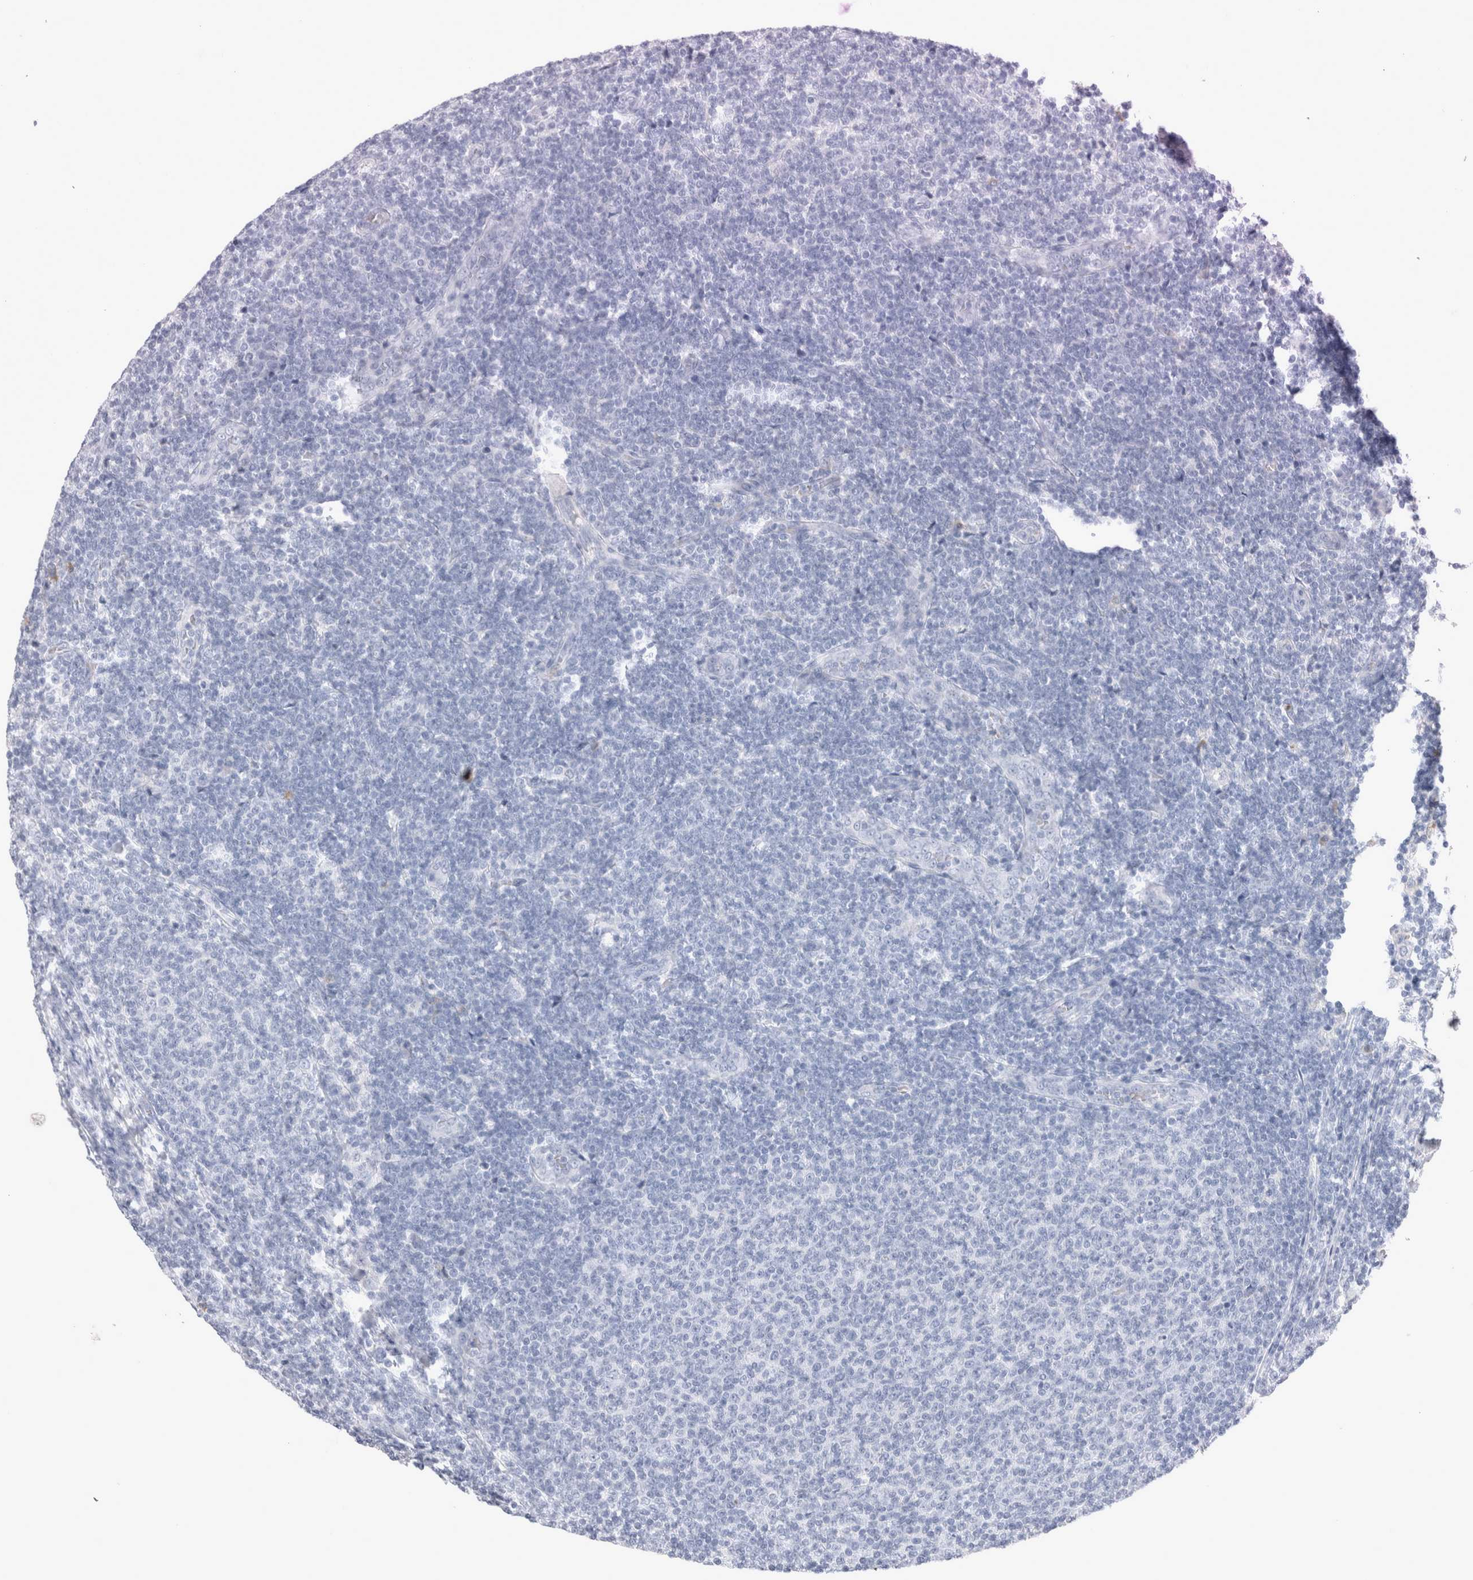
{"staining": {"intensity": "negative", "quantity": "none", "location": "none"}, "tissue": "lymphoma", "cell_type": "Tumor cells", "image_type": "cancer", "snomed": [{"axis": "morphology", "description": "Malignant lymphoma, non-Hodgkin's type, Low grade"}, {"axis": "topography", "description": "Lymph node"}], "caption": "Tumor cells are negative for brown protein staining in lymphoma.", "gene": "CA1", "patient": {"sex": "male", "age": 66}}